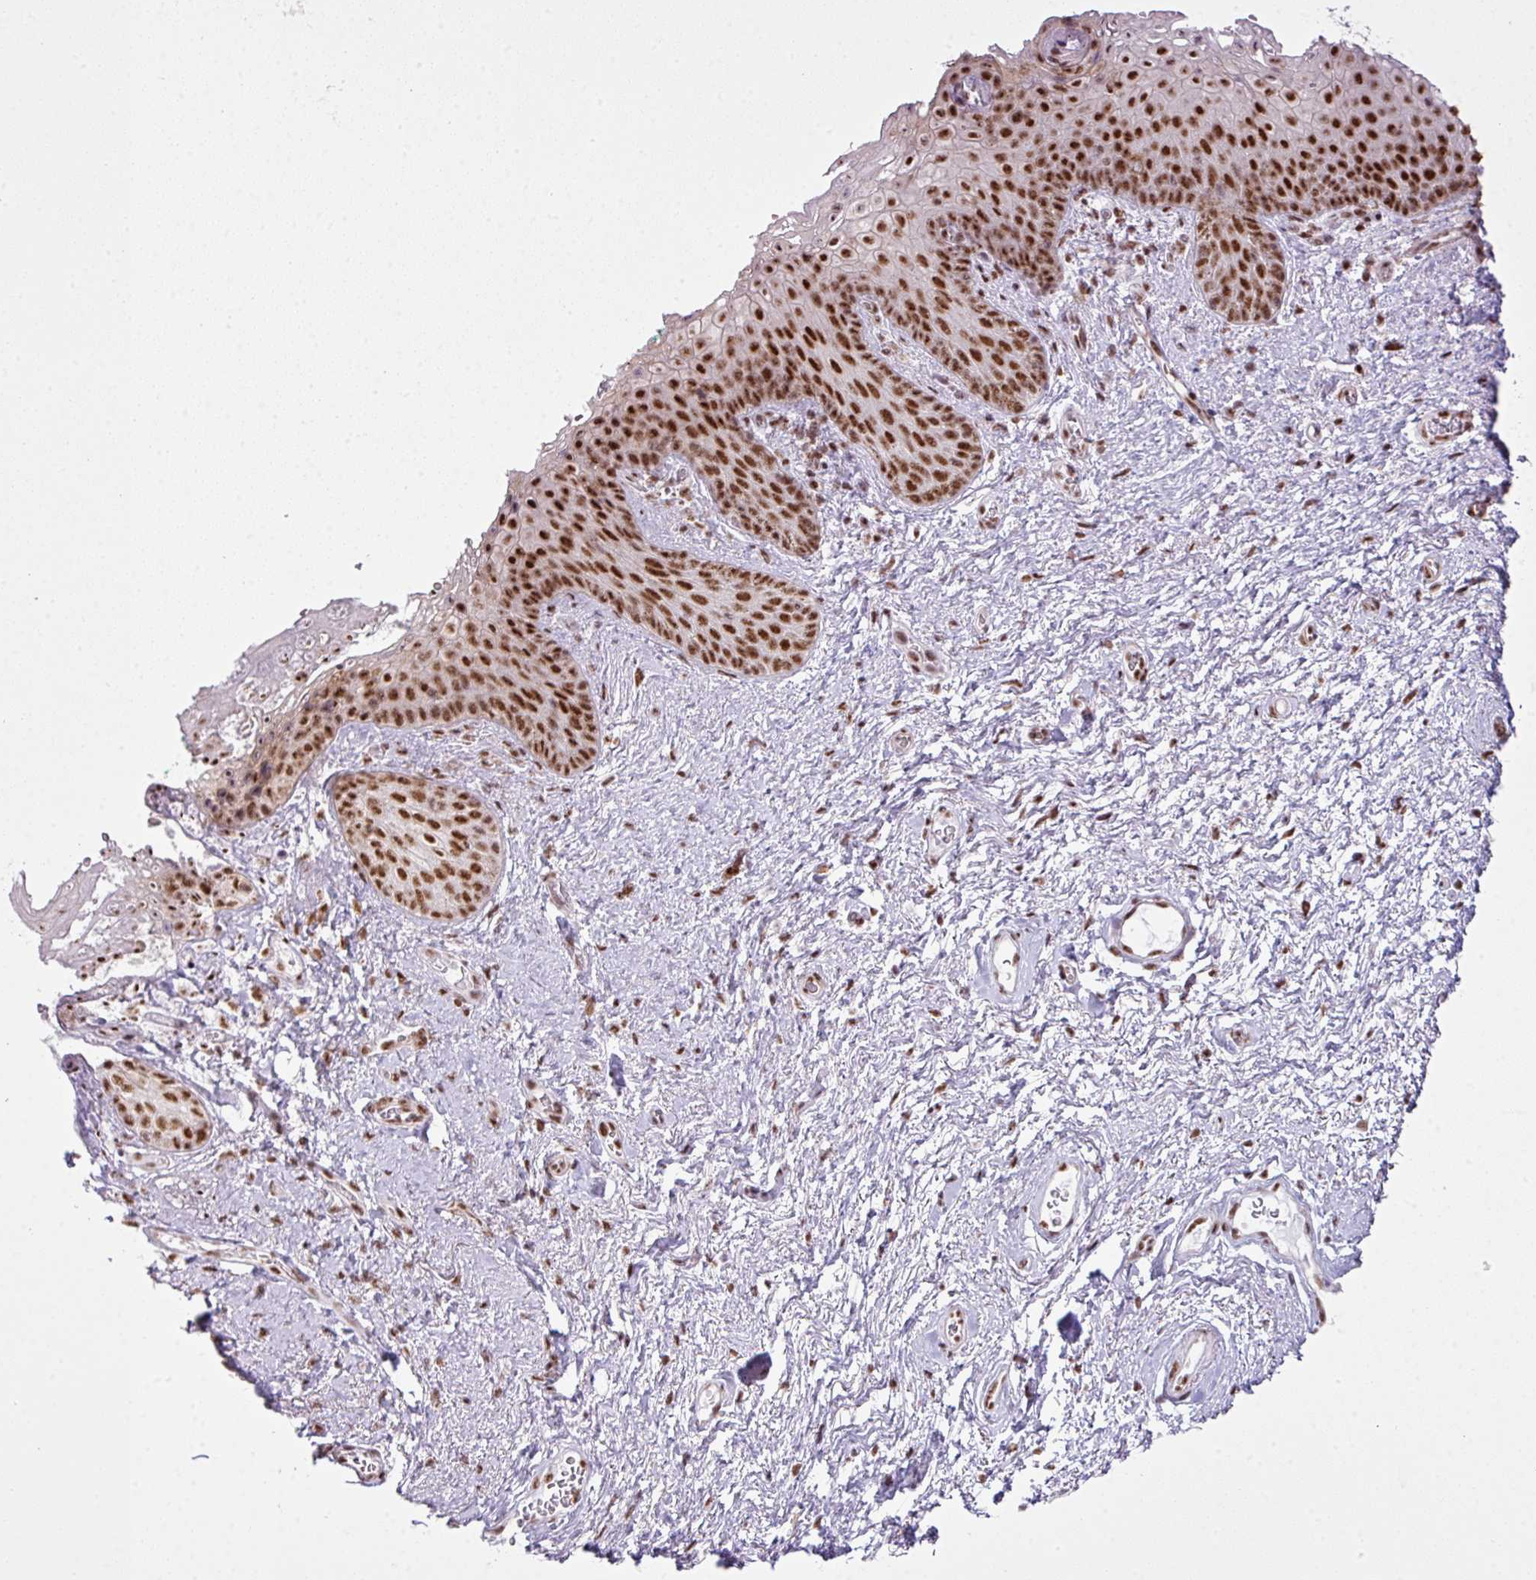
{"staining": {"intensity": "strong", "quantity": ">75%", "location": "nuclear"}, "tissue": "vagina", "cell_type": "Squamous epithelial cells", "image_type": "normal", "snomed": [{"axis": "morphology", "description": "Normal tissue, NOS"}, {"axis": "topography", "description": "Vulva"}, {"axis": "topography", "description": "Vagina"}, {"axis": "topography", "description": "Peripheral nerve tissue"}], "caption": "This is a micrograph of immunohistochemistry (IHC) staining of normal vagina, which shows strong staining in the nuclear of squamous epithelial cells.", "gene": "ARL6IP4", "patient": {"sex": "female", "age": 66}}